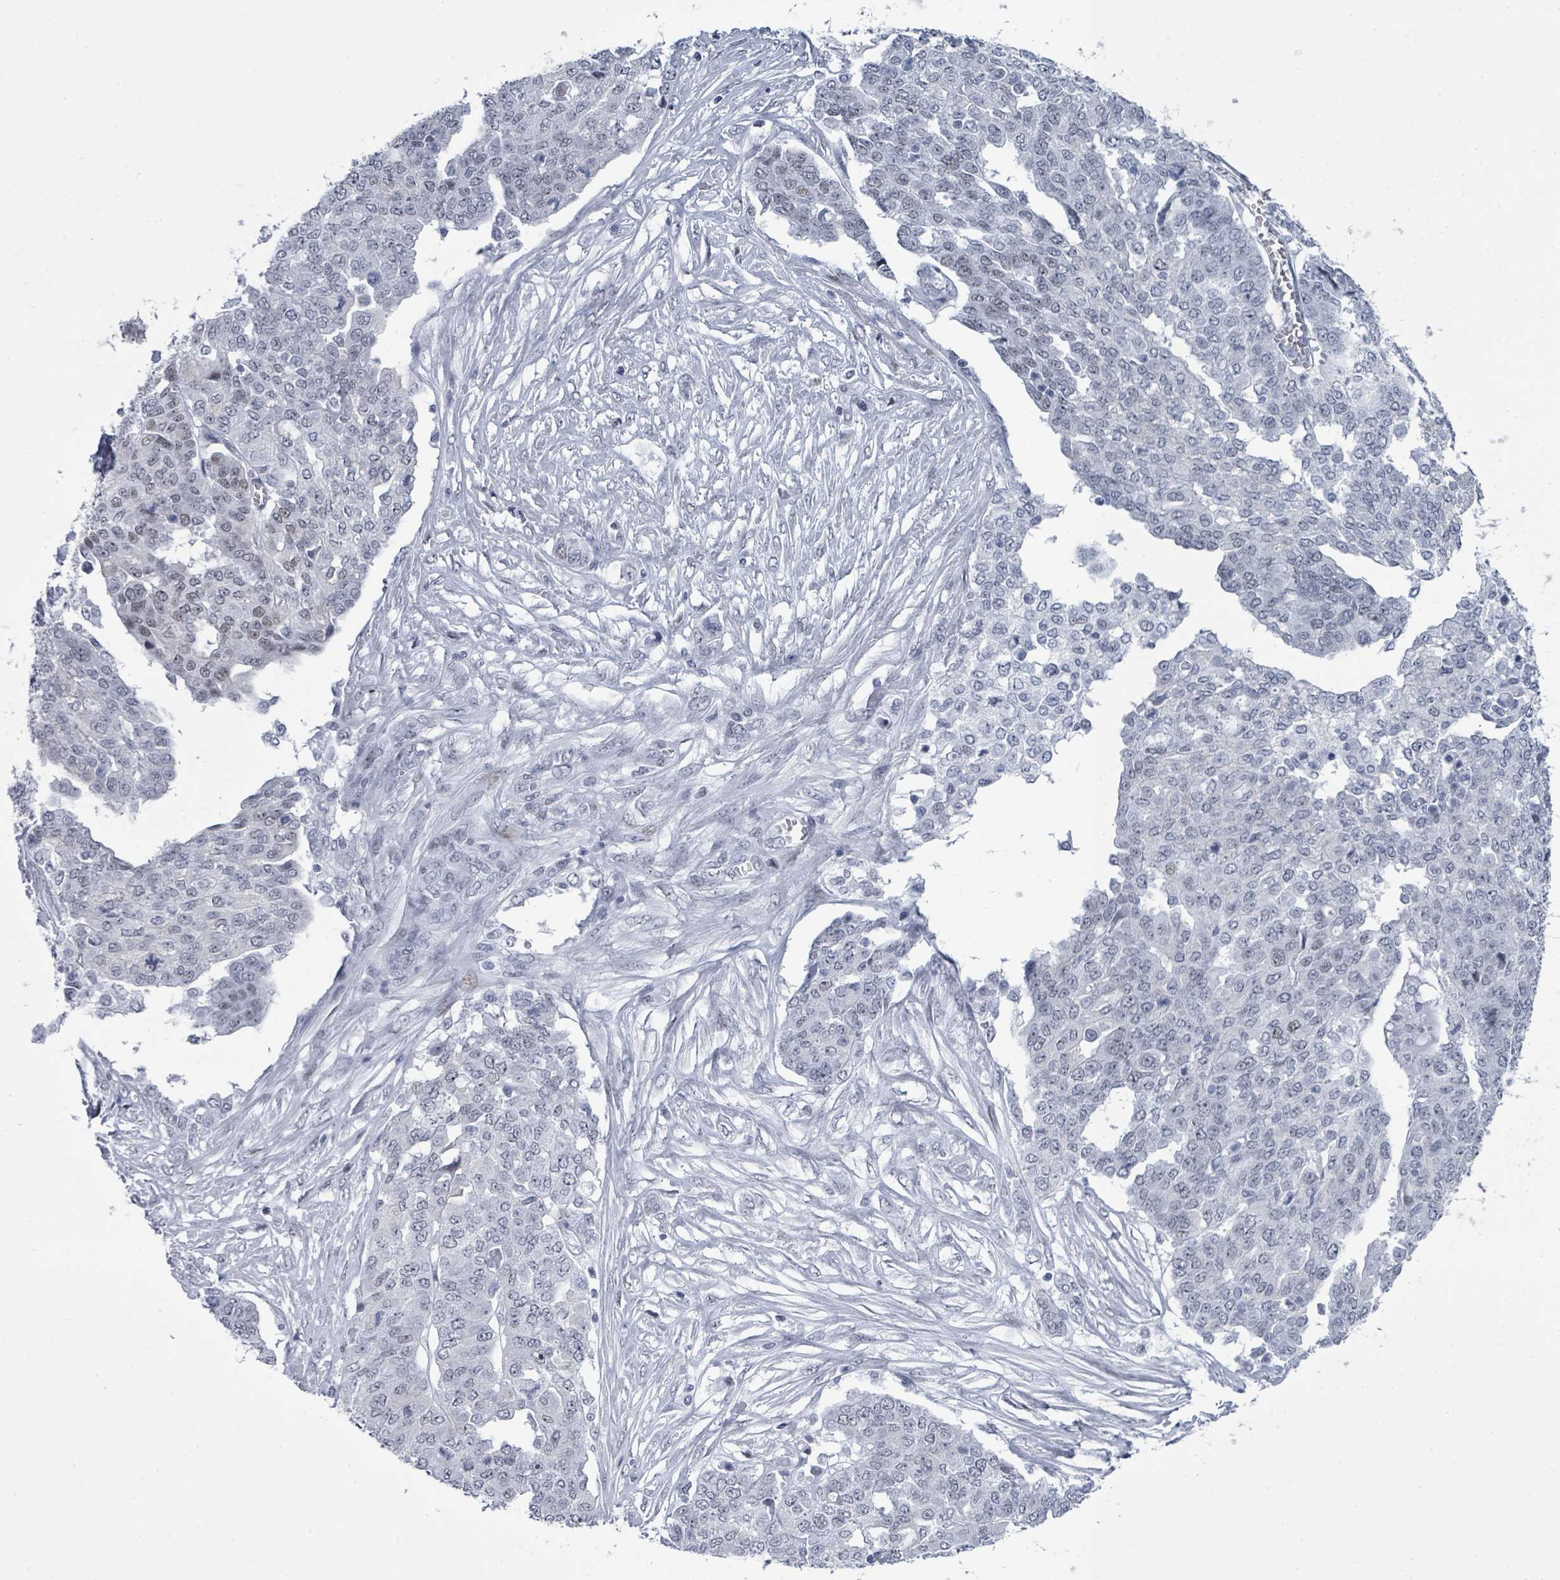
{"staining": {"intensity": "negative", "quantity": "none", "location": "none"}, "tissue": "ovarian cancer", "cell_type": "Tumor cells", "image_type": "cancer", "snomed": [{"axis": "morphology", "description": "Cystadenocarcinoma, serous, NOS"}, {"axis": "topography", "description": "Soft tissue"}, {"axis": "topography", "description": "Ovary"}], "caption": "Histopathology image shows no protein staining in tumor cells of ovarian serous cystadenocarcinoma tissue.", "gene": "CT45A5", "patient": {"sex": "female", "age": 57}}